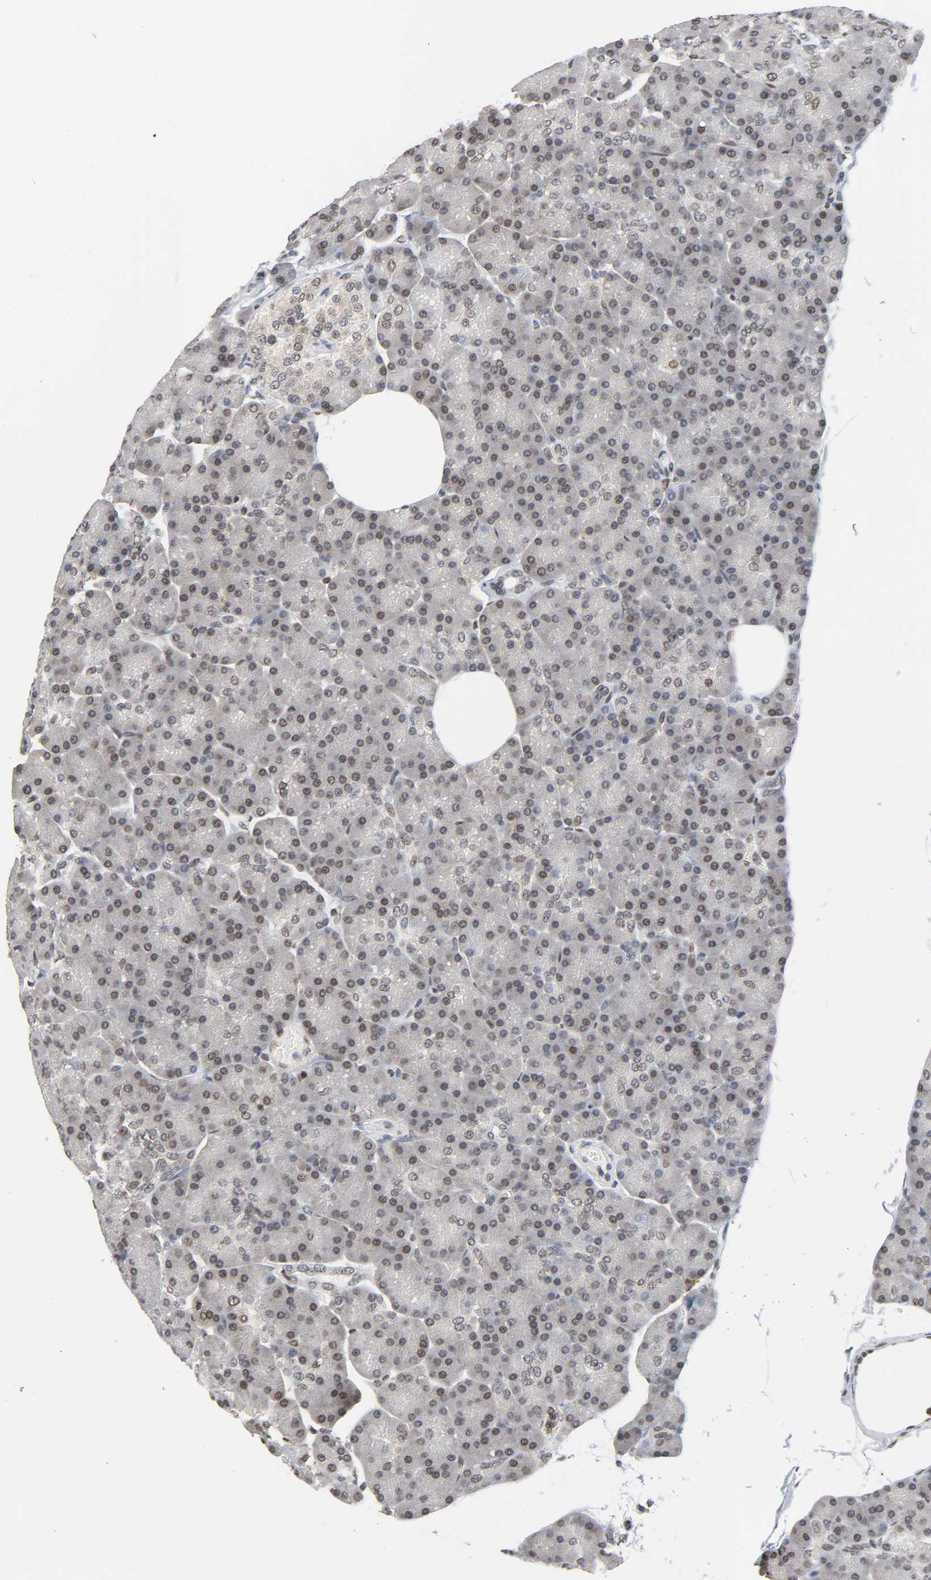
{"staining": {"intensity": "moderate", "quantity": ">75%", "location": "nuclear"}, "tissue": "pancreas", "cell_type": "Exocrine glandular cells", "image_type": "normal", "snomed": [{"axis": "morphology", "description": "Normal tissue, NOS"}, {"axis": "topography", "description": "Pancreas"}], "caption": "Exocrine glandular cells show medium levels of moderate nuclear positivity in about >75% of cells in benign pancreas. The protein of interest is stained brown, and the nuclei are stained in blue (DAB IHC with brightfield microscopy, high magnification).", "gene": "SUMO1", "patient": {"sex": "female", "age": 43}}